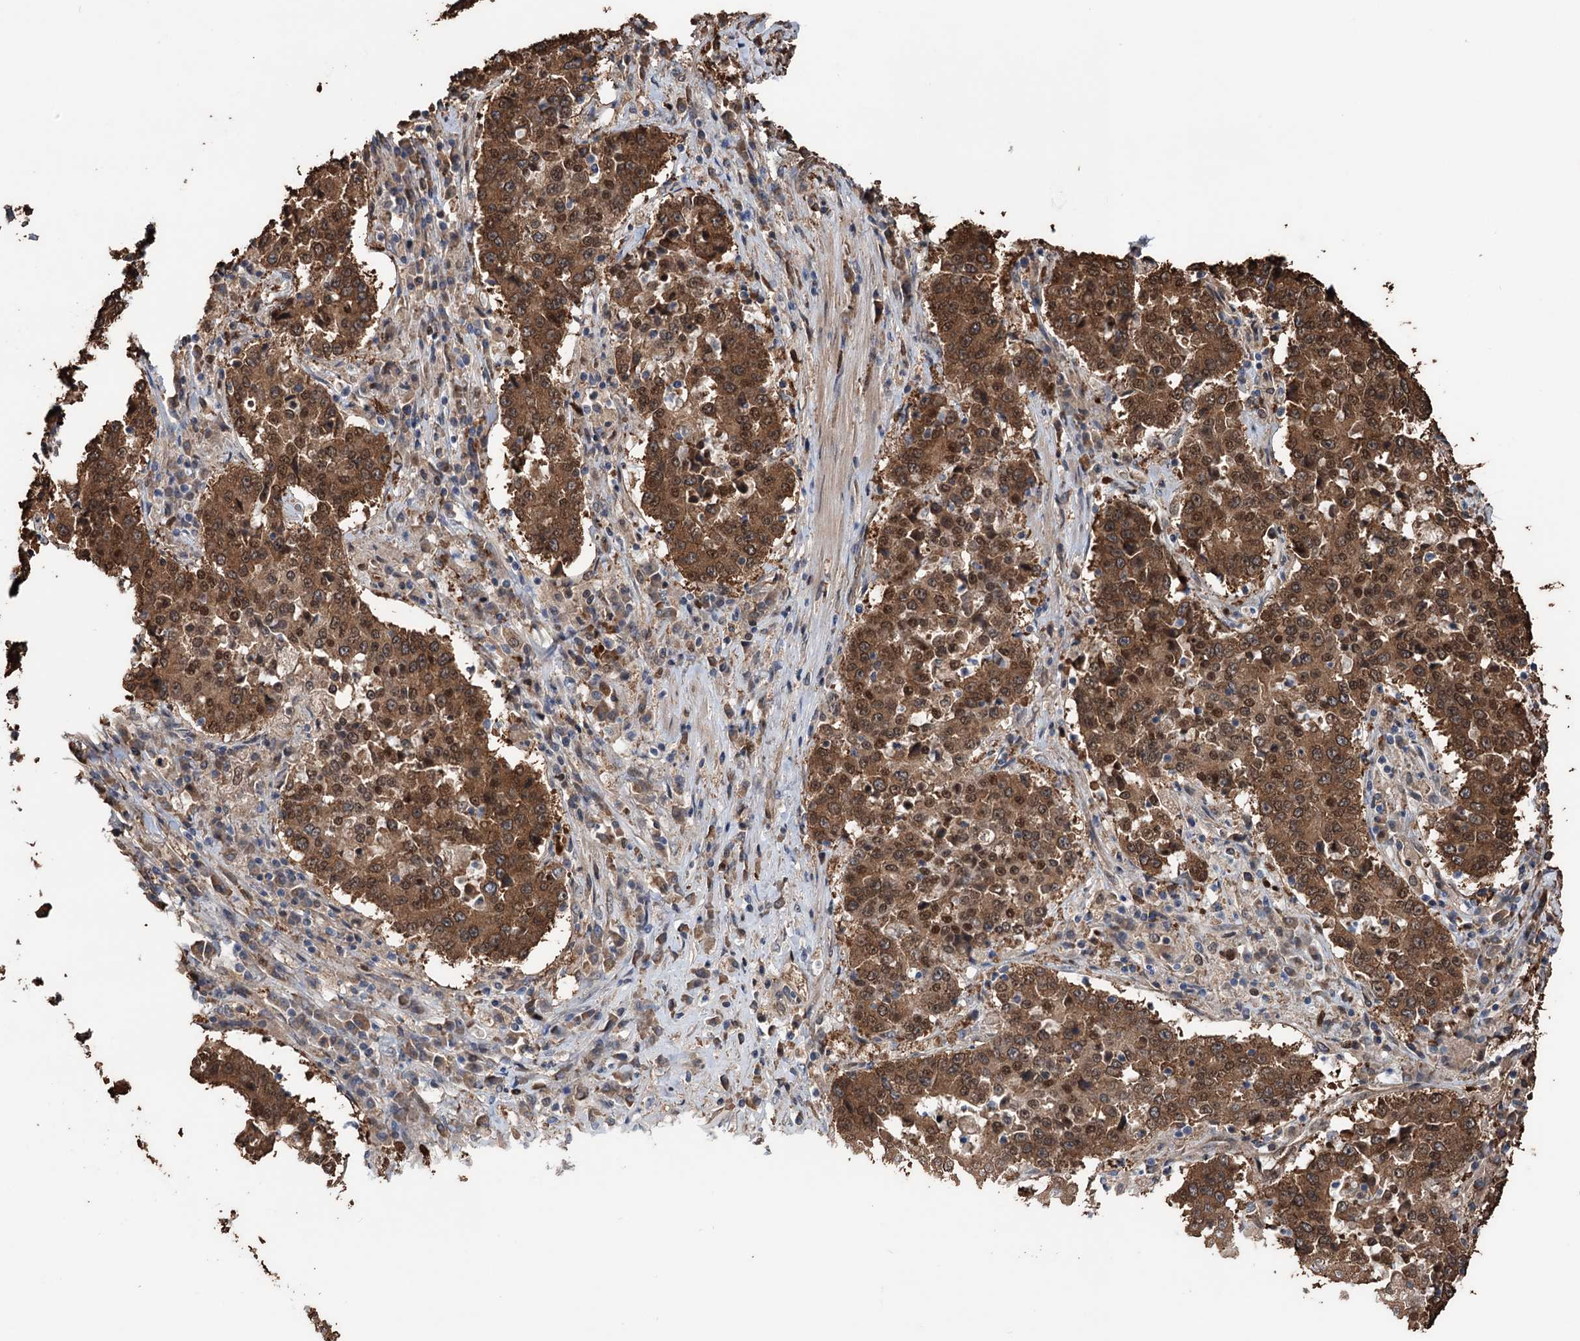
{"staining": {"intensity": "strong", "quantity": ">75%", "location": "cytoplasmic/membranous,nuclear"}, "tissue": "stomach cancer", "cell_type": "Tumor cells", "image_type": "cancer", "snomed": [{"axis": "morphology", "description": "Adenocarcinoma, NOS"}, {"axis": "topography", "description": "Stomach"}], "caption": "Adenocarcinoma (stomach) stained for a protein exhibits strong cytoplasmic/membranous and nuclear positivity in tumor cells.", "gene": "NCAPD2", "patient": {"sex": "male", "age": 59}}